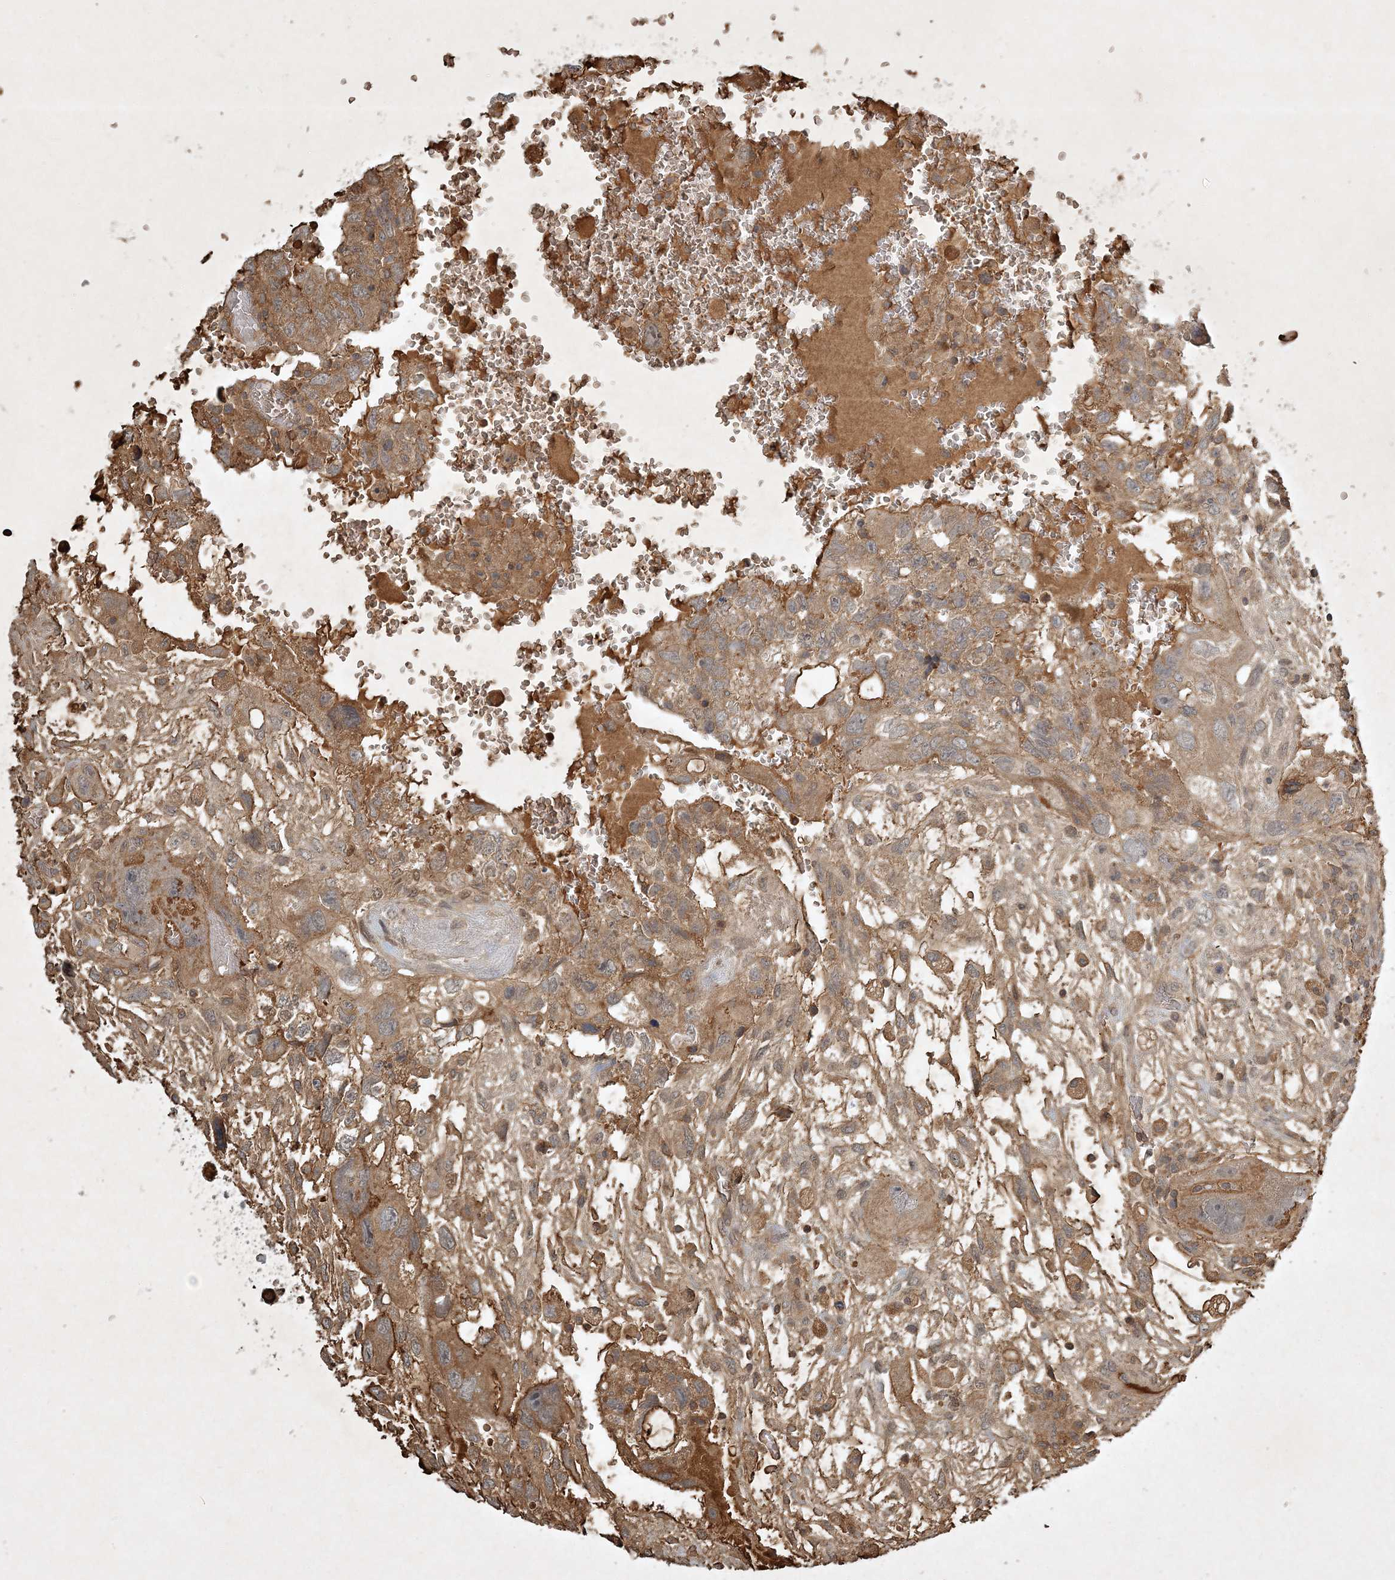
{"staining": {"intensity": "moderate", "quantity": ">75%", "location": "cytoplasmic/membranous"}, "tissue": "testis cancer", "cell_type": "Tumor cells", "image_type": "cancer", "snomed": [{"axis": "morphology", "description": "Carcinoma, Embryonal, NOS"}, {"axis": "topography", "description": "Testis"}], "caption": "Immunohistochemical staining of testis cancer shows medium levels of moderate cytoplasmic/membranous protein staining in about >75% of tumor cells. The staining is performed using DAB brown chromogen to label protein expression. The nuclei are counter-stained blue using hematoxylin.", "gene": "TNFAIP6", "patient": {"sex": "male", "age": 36}}